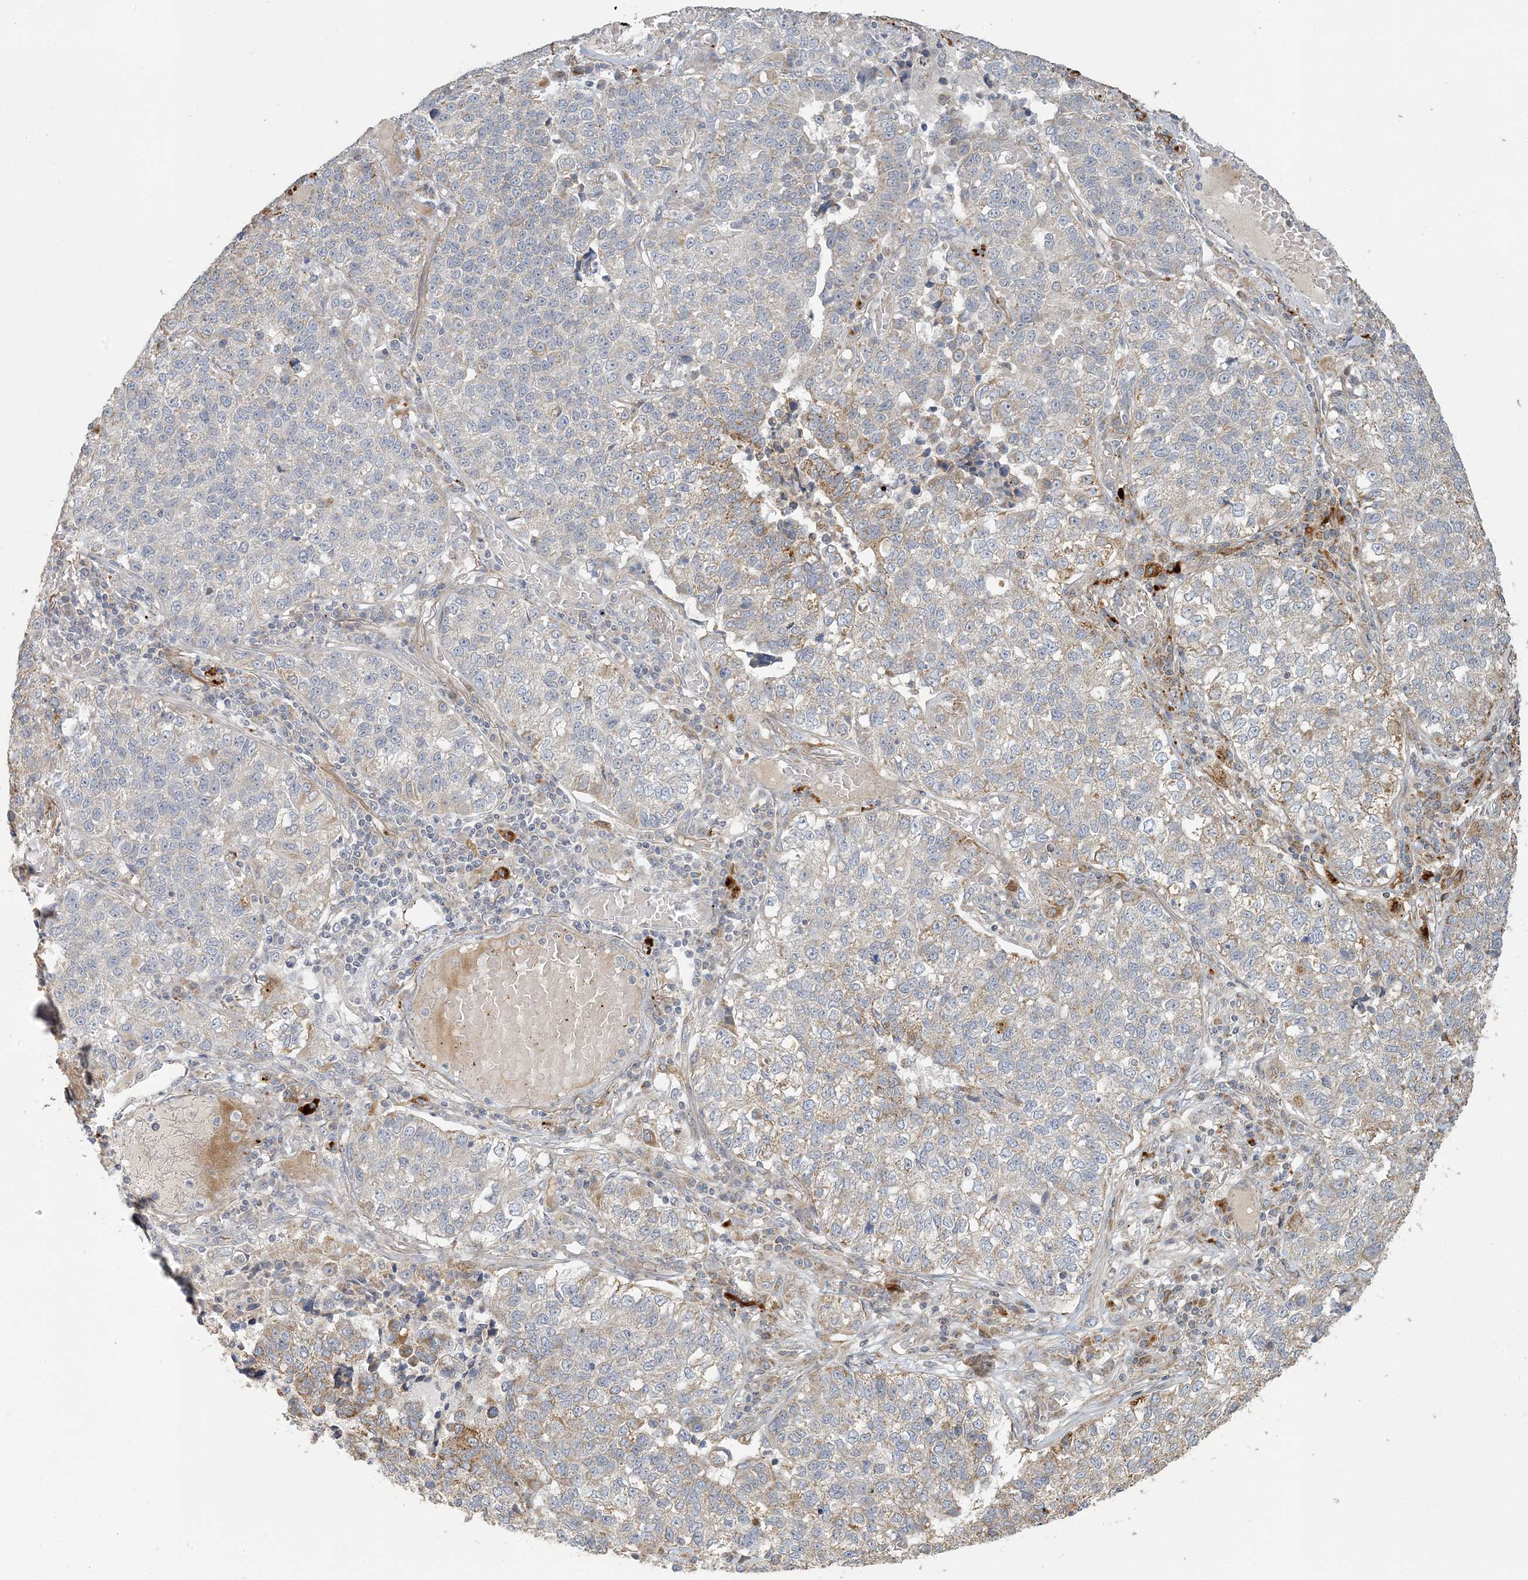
{"staining": {"intensity": "weak", "quantity": "25%-75%", "location": "cytoplasmic/membranous"}, "tissue": "lung cancer", "cell_type": "Tumor cells", "image_type": "cancer", "snomed": [{"axis": "morphology", "description": "Adenocarcinoma, NOS"}, {"axis": "topography", "description": "Lung"}], "caption": "Lung cancer (adenocarcinoma) tissue demonstrates weak cytoplasmic/membranous positivity in approximately 25%-75% of tumor cells", "gene": "LTN1", "patient": {"sex": "male", "age": 49}}